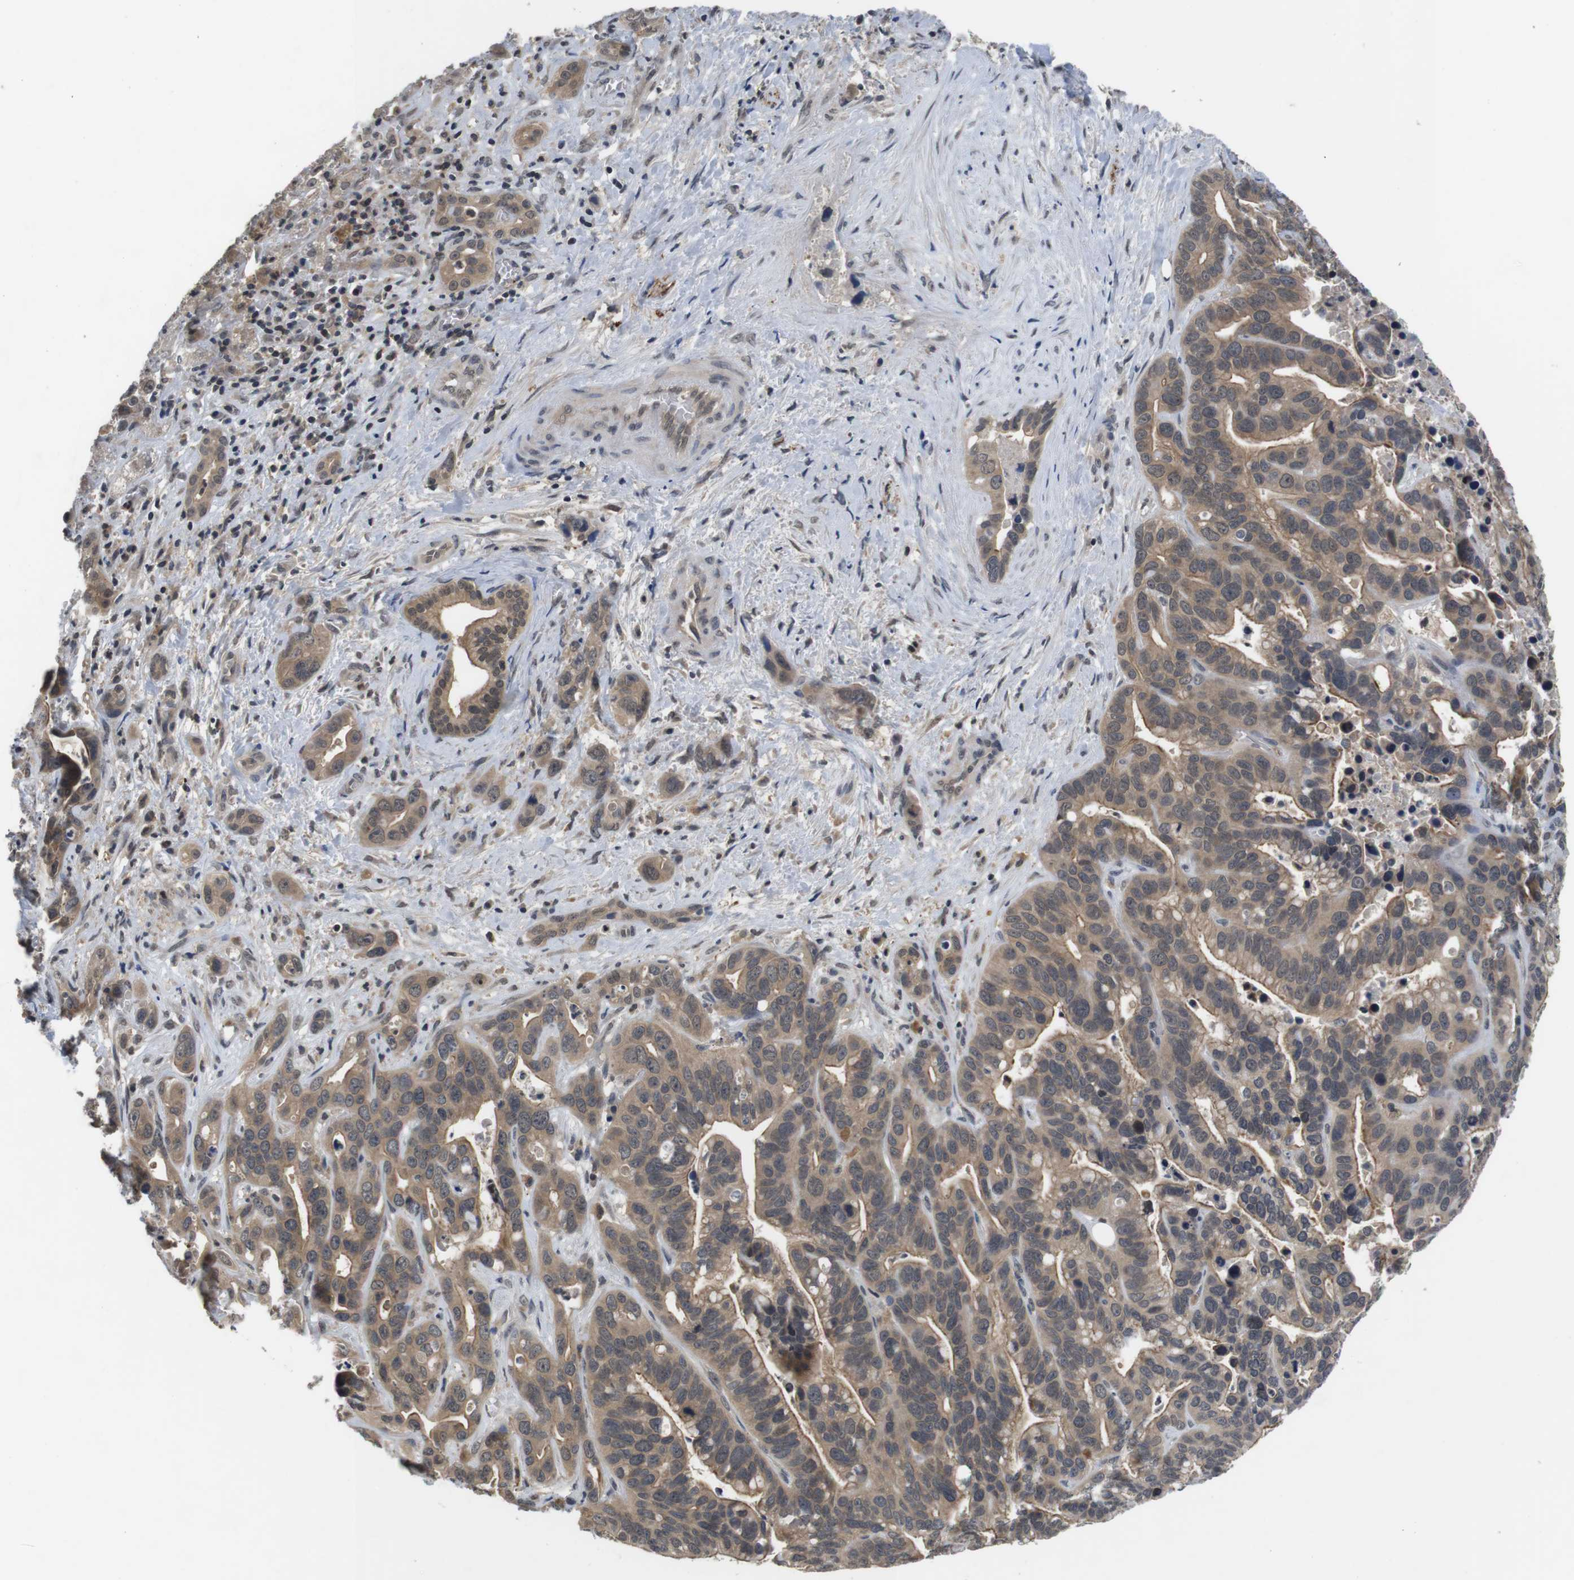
{"staining": {"intensity": "moderate", "quantity": ">75%", "location": "cytoplasmic/membranous"}, "tissue": "liver cancer", "cell_type": "Tumor cells", "image_type": "cancer", "snomed": [{"axis": "morphology", "description": "Cholangiocarcinoma"}, {"axis": "topography", "description": "Liver"}], "caption": "Immunohistochemistry (IHC) (DAB) staining of human cholangiocarcinoma (liver) reveals moderate cytoplasmic/membranous protein staining in about >75% of tumor cells.", "gene": "FADD", "patient": {"sex": "female", "age": 65}}